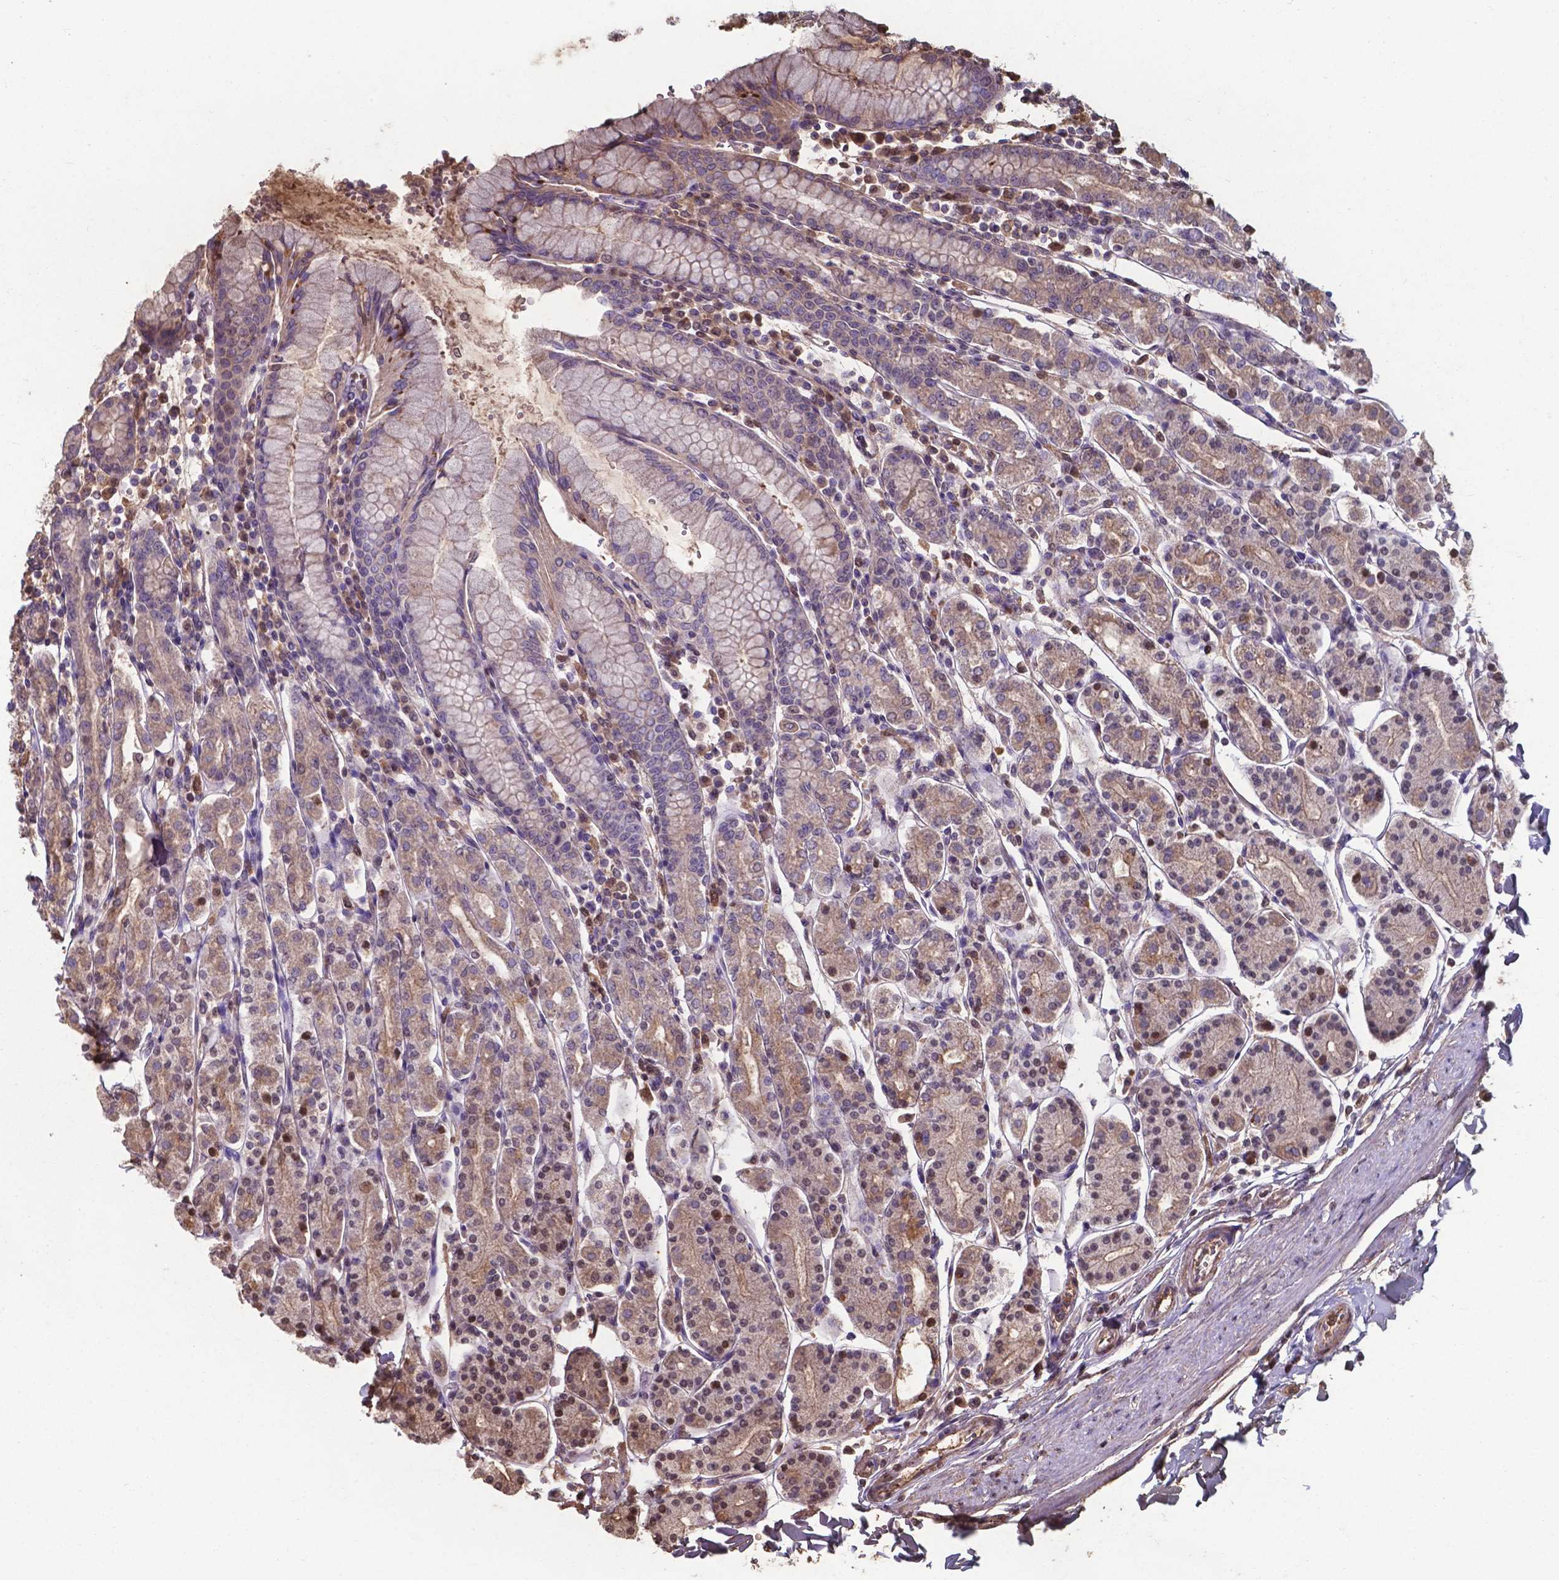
{"staining": {"intensity": "moderate", "quantity": "25%-75%", "location": "cytoplasmic/membranous,nuclear"}, "tissue": "stomach", "cell_type": "Glandular cells", "image_type": "normal", "snomed": [{"axis": "morphology", "description": "Normal tissue, NOS"}, {"axis": "topography", "description": "Stomach, upper"}, {"axis": "topography", "description": "Stomach"}], "caption": "IHC histopathology image of normal stomach stained for a protein (brown), which demonstrates medium levels of moderate cytoplasmic/membranous,nuclear staining in about 25%-75% of glandular cells.", "gene": "SERPINA1", "patient": {"sex": "male", "age": 62}}